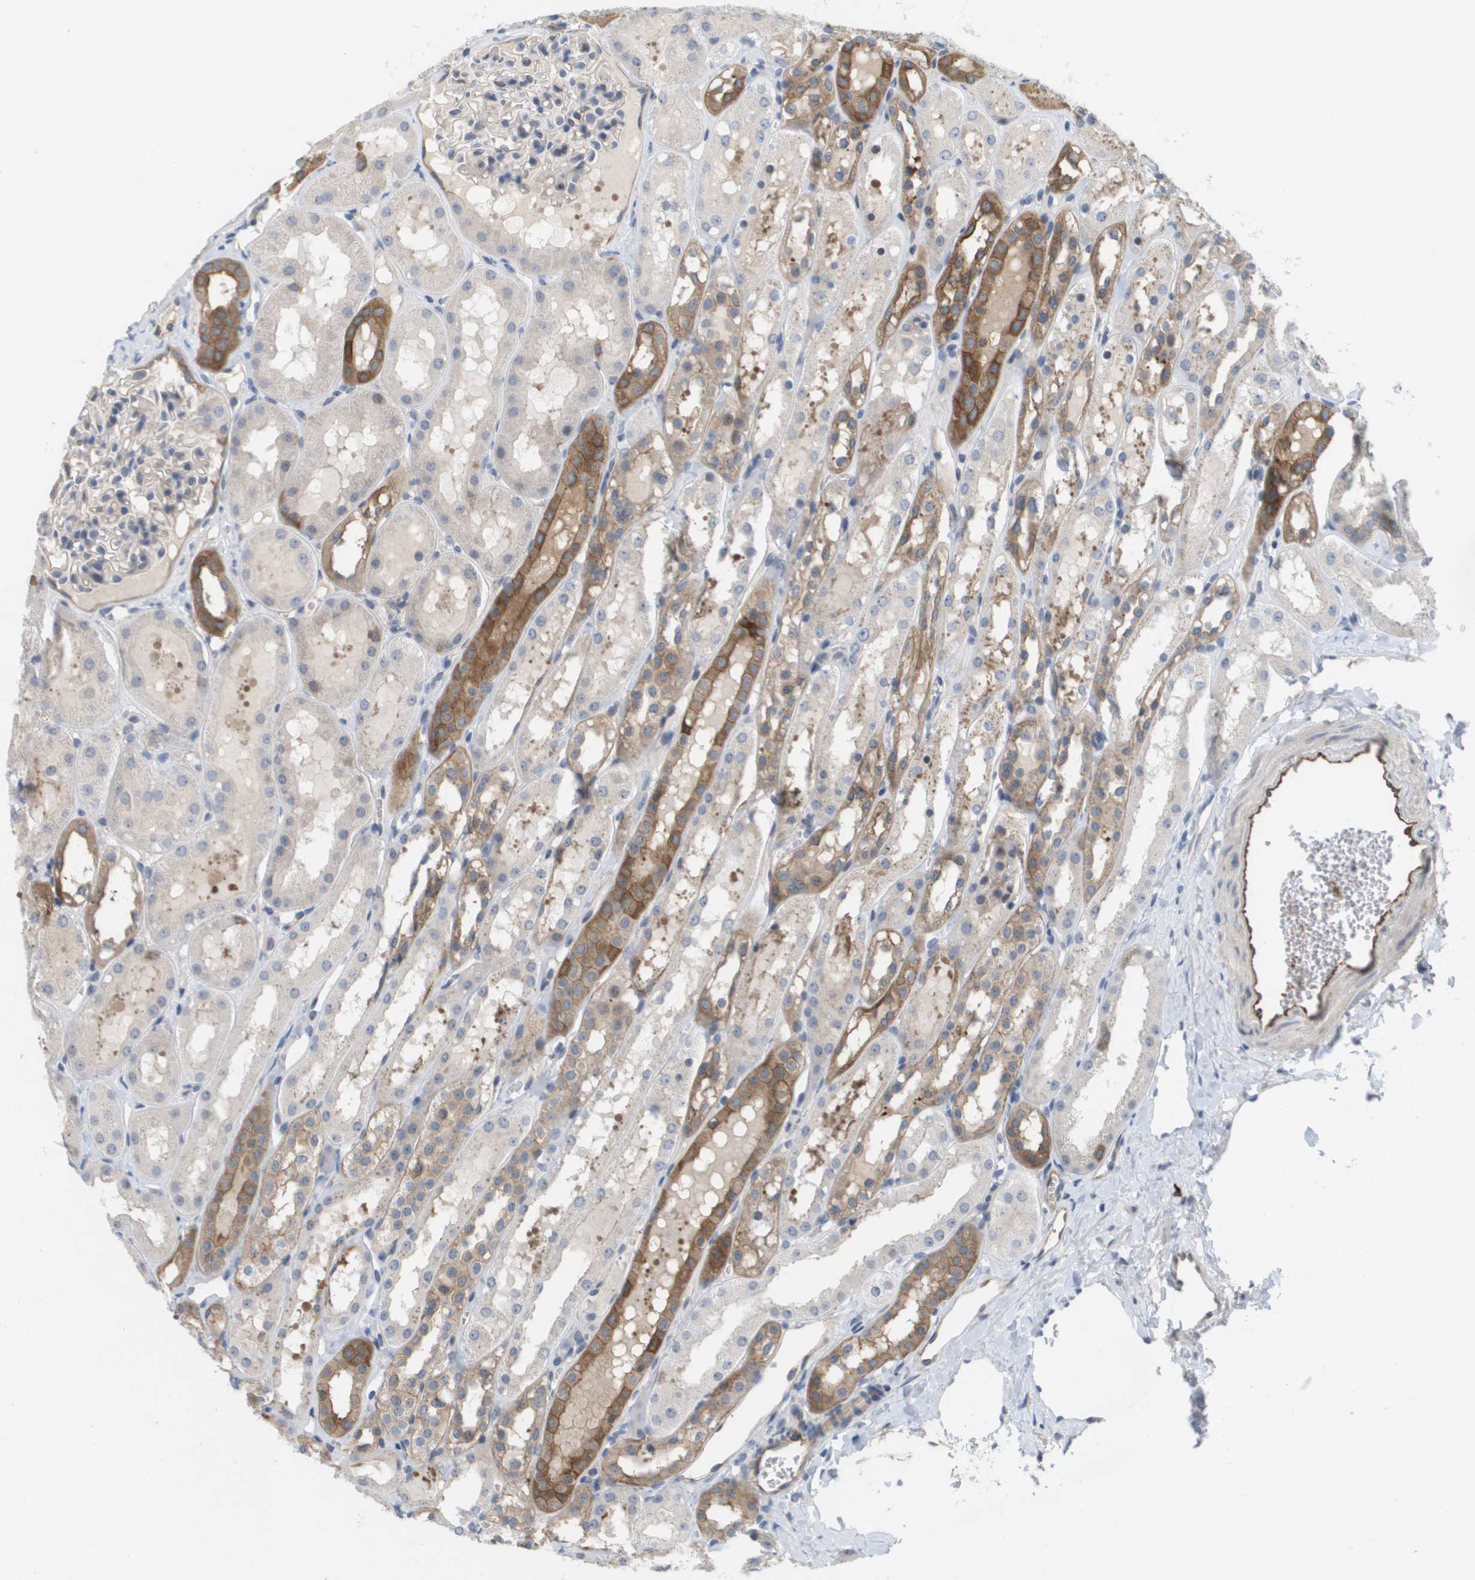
{"staining": {"intensity": "negative", "quantity": "none", "location": "none"}, "tissue": "kidney", "cell_type": "Cells in glomeruli", "image_type": "normal", "snomed": [{"axis": "morphology", "description": "Normal tissue, NOS"}, {"axis": "topography", "description": "Kidney"}, {"axis": "topography", "description": "Urinary bladder"}], "caption": "Immunohistochemical staining of normal human kidney demonstrates no significant expression in cells in glomeruli.", "gene": "MARCHF8", "patient": {"sex": "male", "age": 16}}